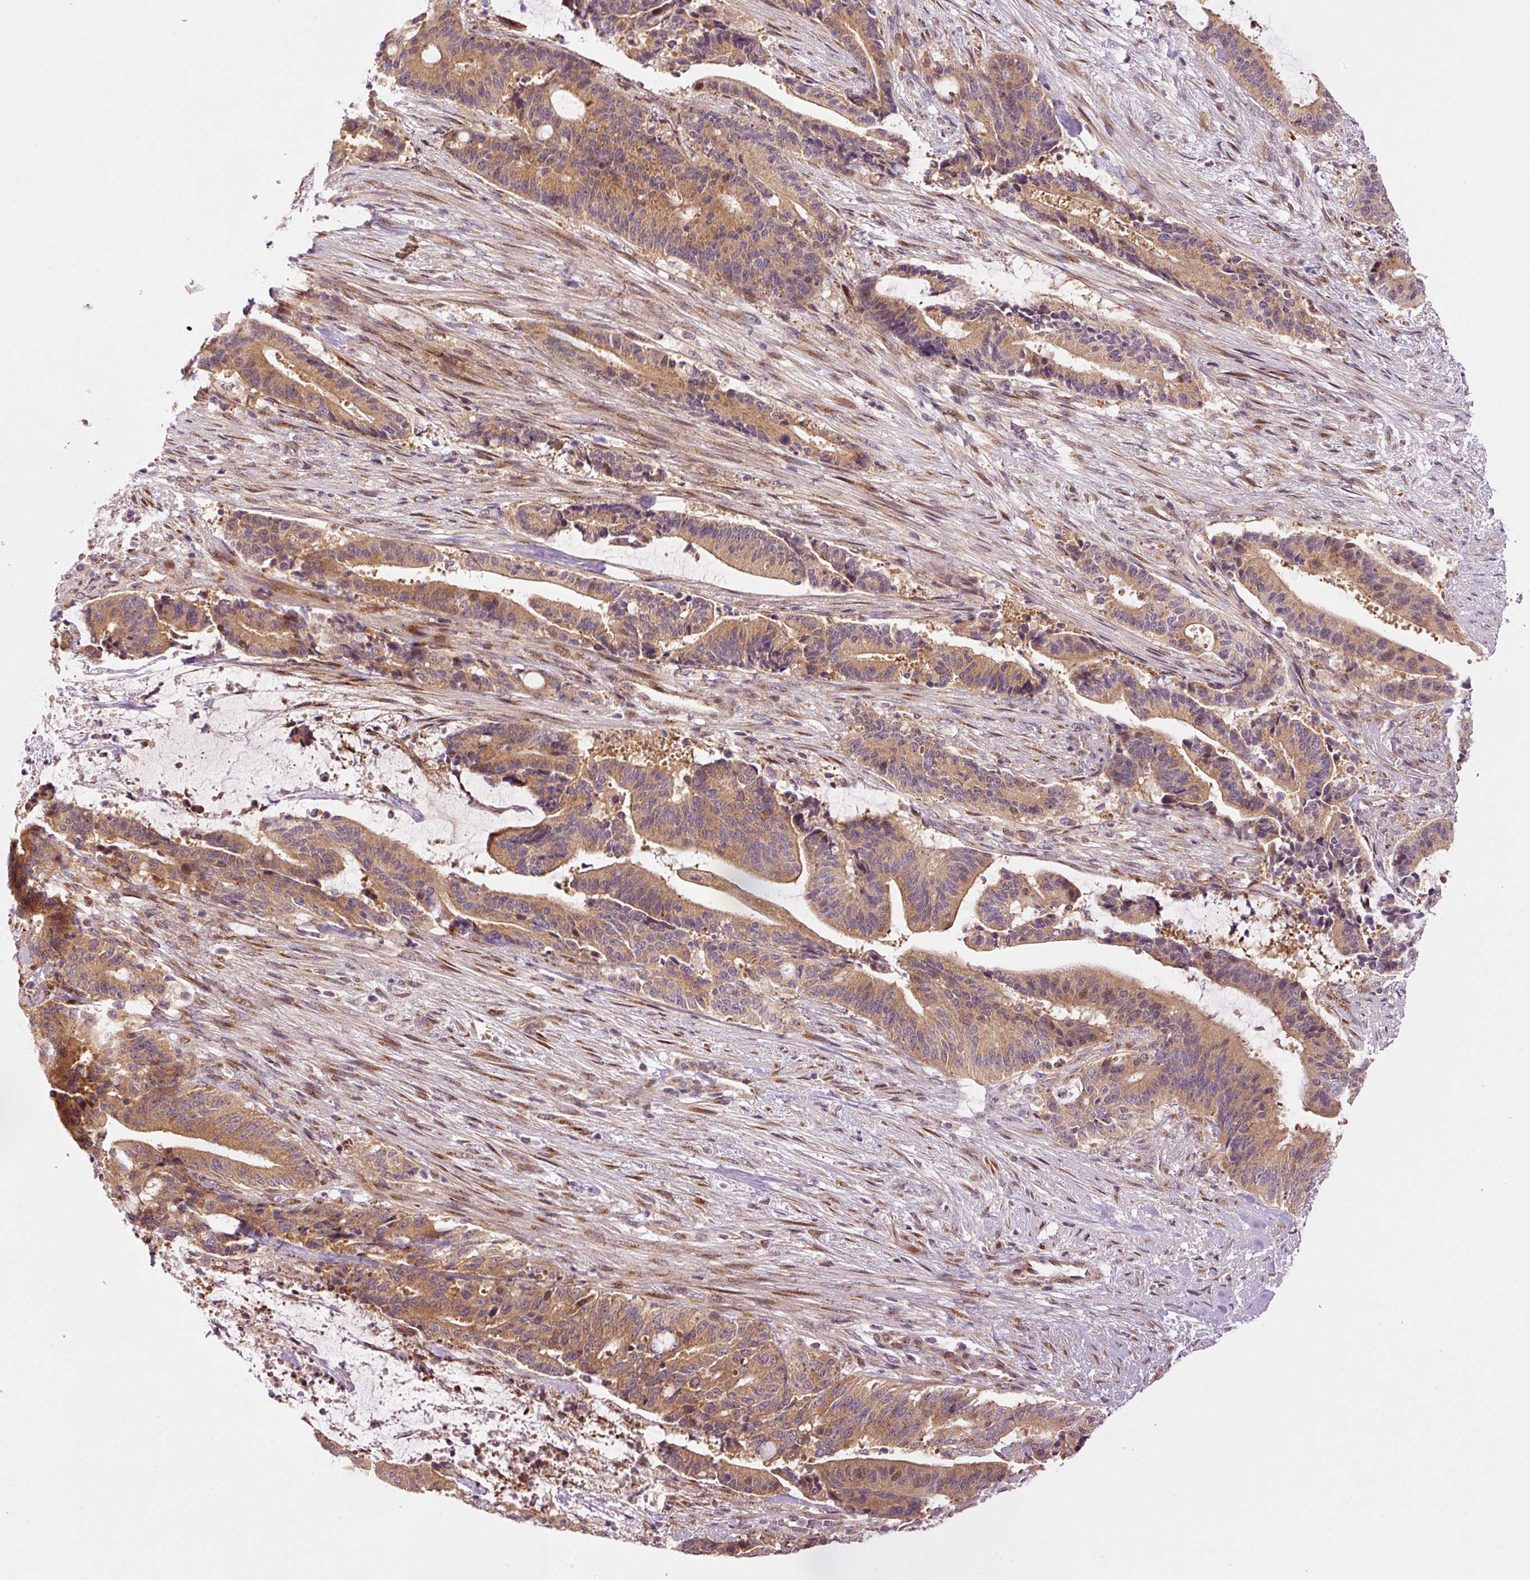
{"staining": {"intensity": "moderate", "quantity": ">75%", "location": "cytoplasmic/membranous"}, "tissue": "liver cancer", "cell_type": "Tumor cells", "image_type": "cancer", "snomed": [{"axis": "morphology", "description": "Normal tissue, NOS"}, {"axis": "morphology", "description": "Cholangiocarcinoma"}, {"axis": "topography", "description": "Liver"}, {"axis": "topography", "description": "Peripheral nerve tissue"}], "caption": "Immunohistochemistry photomicrograph of human liver cancer (cholangiocarcinoma) stained for a protein (brown), which exhibits medium levels of moderate cytoplasmic/membranous positivity in approximately >75% of tumor cells.", "gene": "PPP1R14B", "patient": {"sex": "female", "age": 73}}